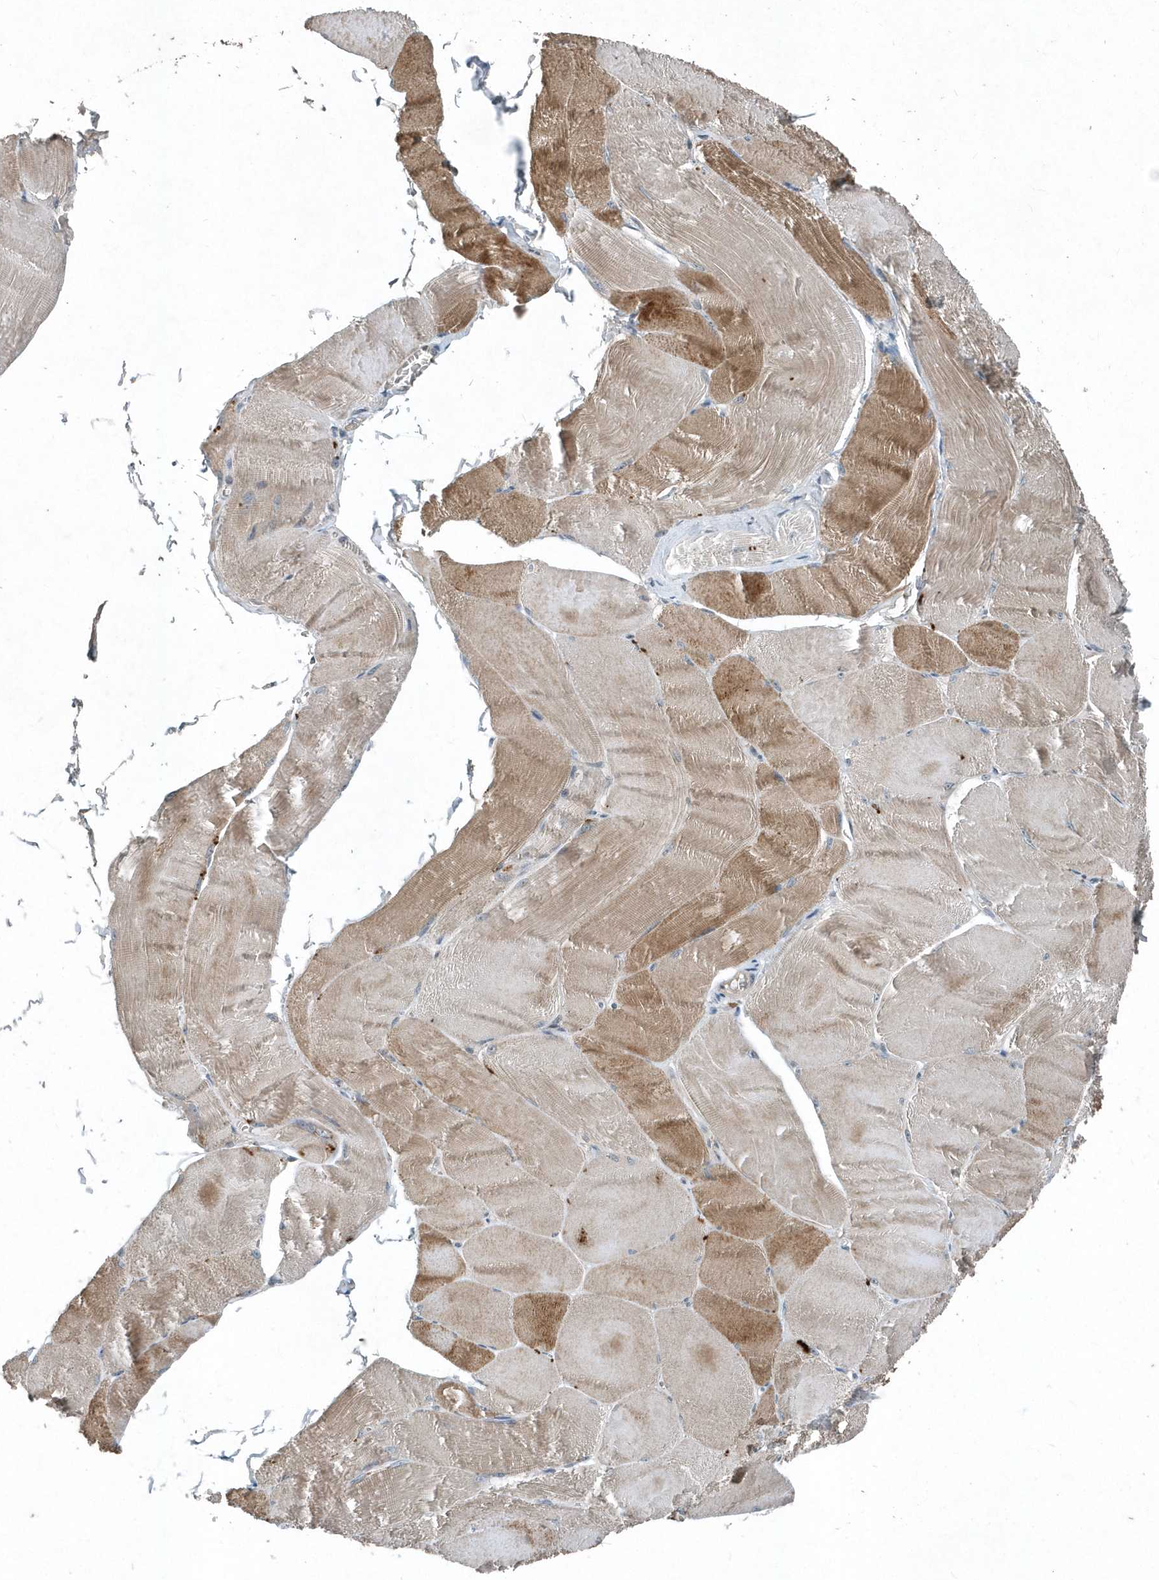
{"staining": {"intensity": "moderate", "quantity": ">75%", "location": "cytoplasmic/membranous"}, "tissue": "skeletal muscle", "cell_type": "Myocytes", "image_type": "normal", "snomed": [{"axis": "morphology", "description": "Normal tissue, NOS"}, {"axis": "morphology", "description": "Basal cell carcinoma"}, {"axis": "topography", "description": "Skeletal muscle"}], "caption": "Moderate cytoplasmic/membranous positivity is present in approximately >75% of myocytes in benign skeletal muscle. The protein is stained brown, and the nuclei are stained in blue (DAB (3,3'-diaminobenzidine) IHC with brightfield microscopy, high magnification).", "gene": "SCFD2", "patient": {"sex": "female", "age": 64}}